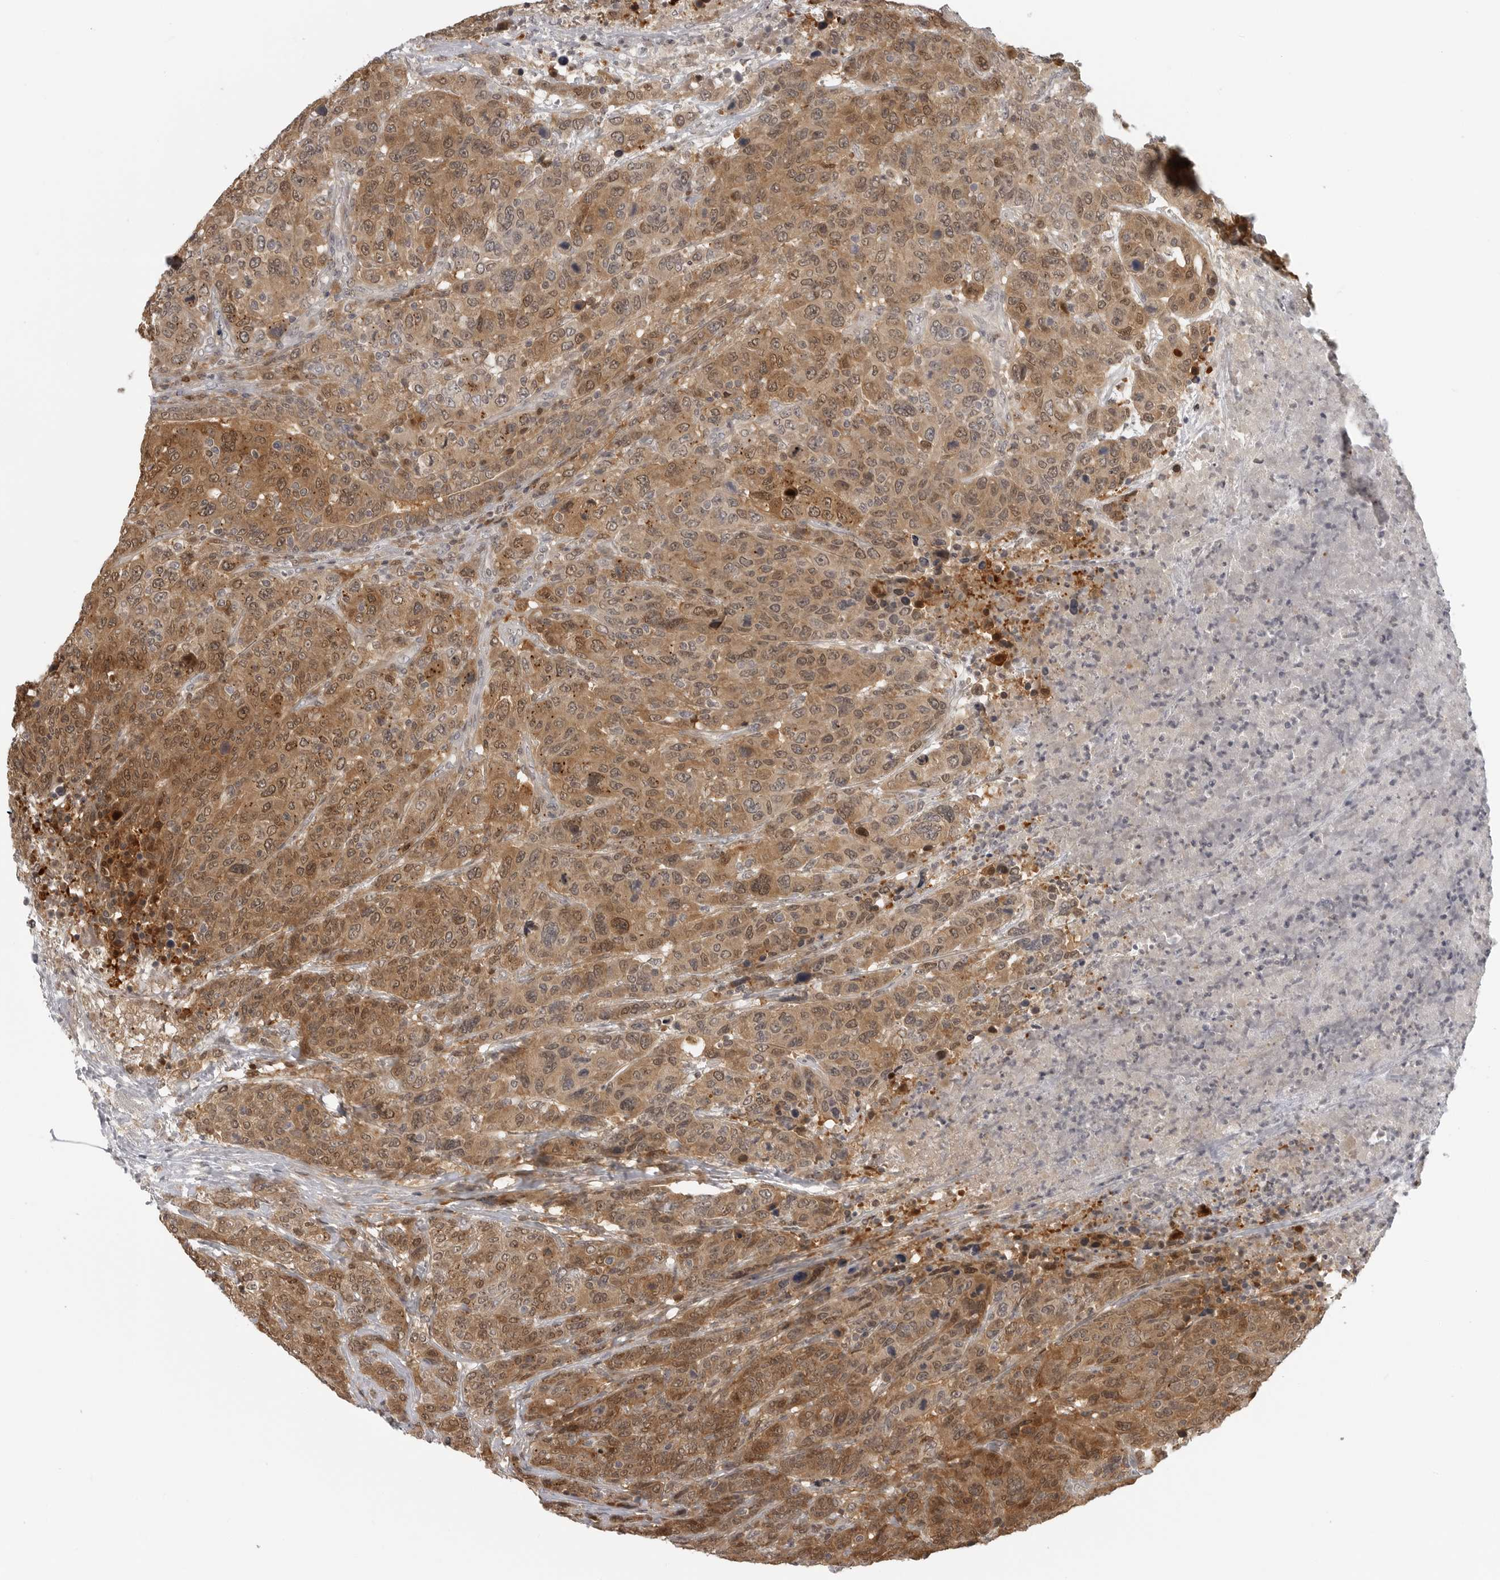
{"staining": {"intensity": "moderate", "quantity": ">75%", "location": "cytoplasmic/membranous,nuclear"}, "tissue": "breast cancer", "cell_type": "Tumor cells", "image_type": "cancer", "snomed": [{"axis": "morphology", "description": "Duct carcinoma"}, {"axis": "topography", "description": "Breast"}], "caption": "Breast cancer (invasive ductal carcinoma) stained with a protein marker exhibits moderate staining in tumor cells.", "gene": "CTIF", "patient": {"sex": "female", "age": 37}}